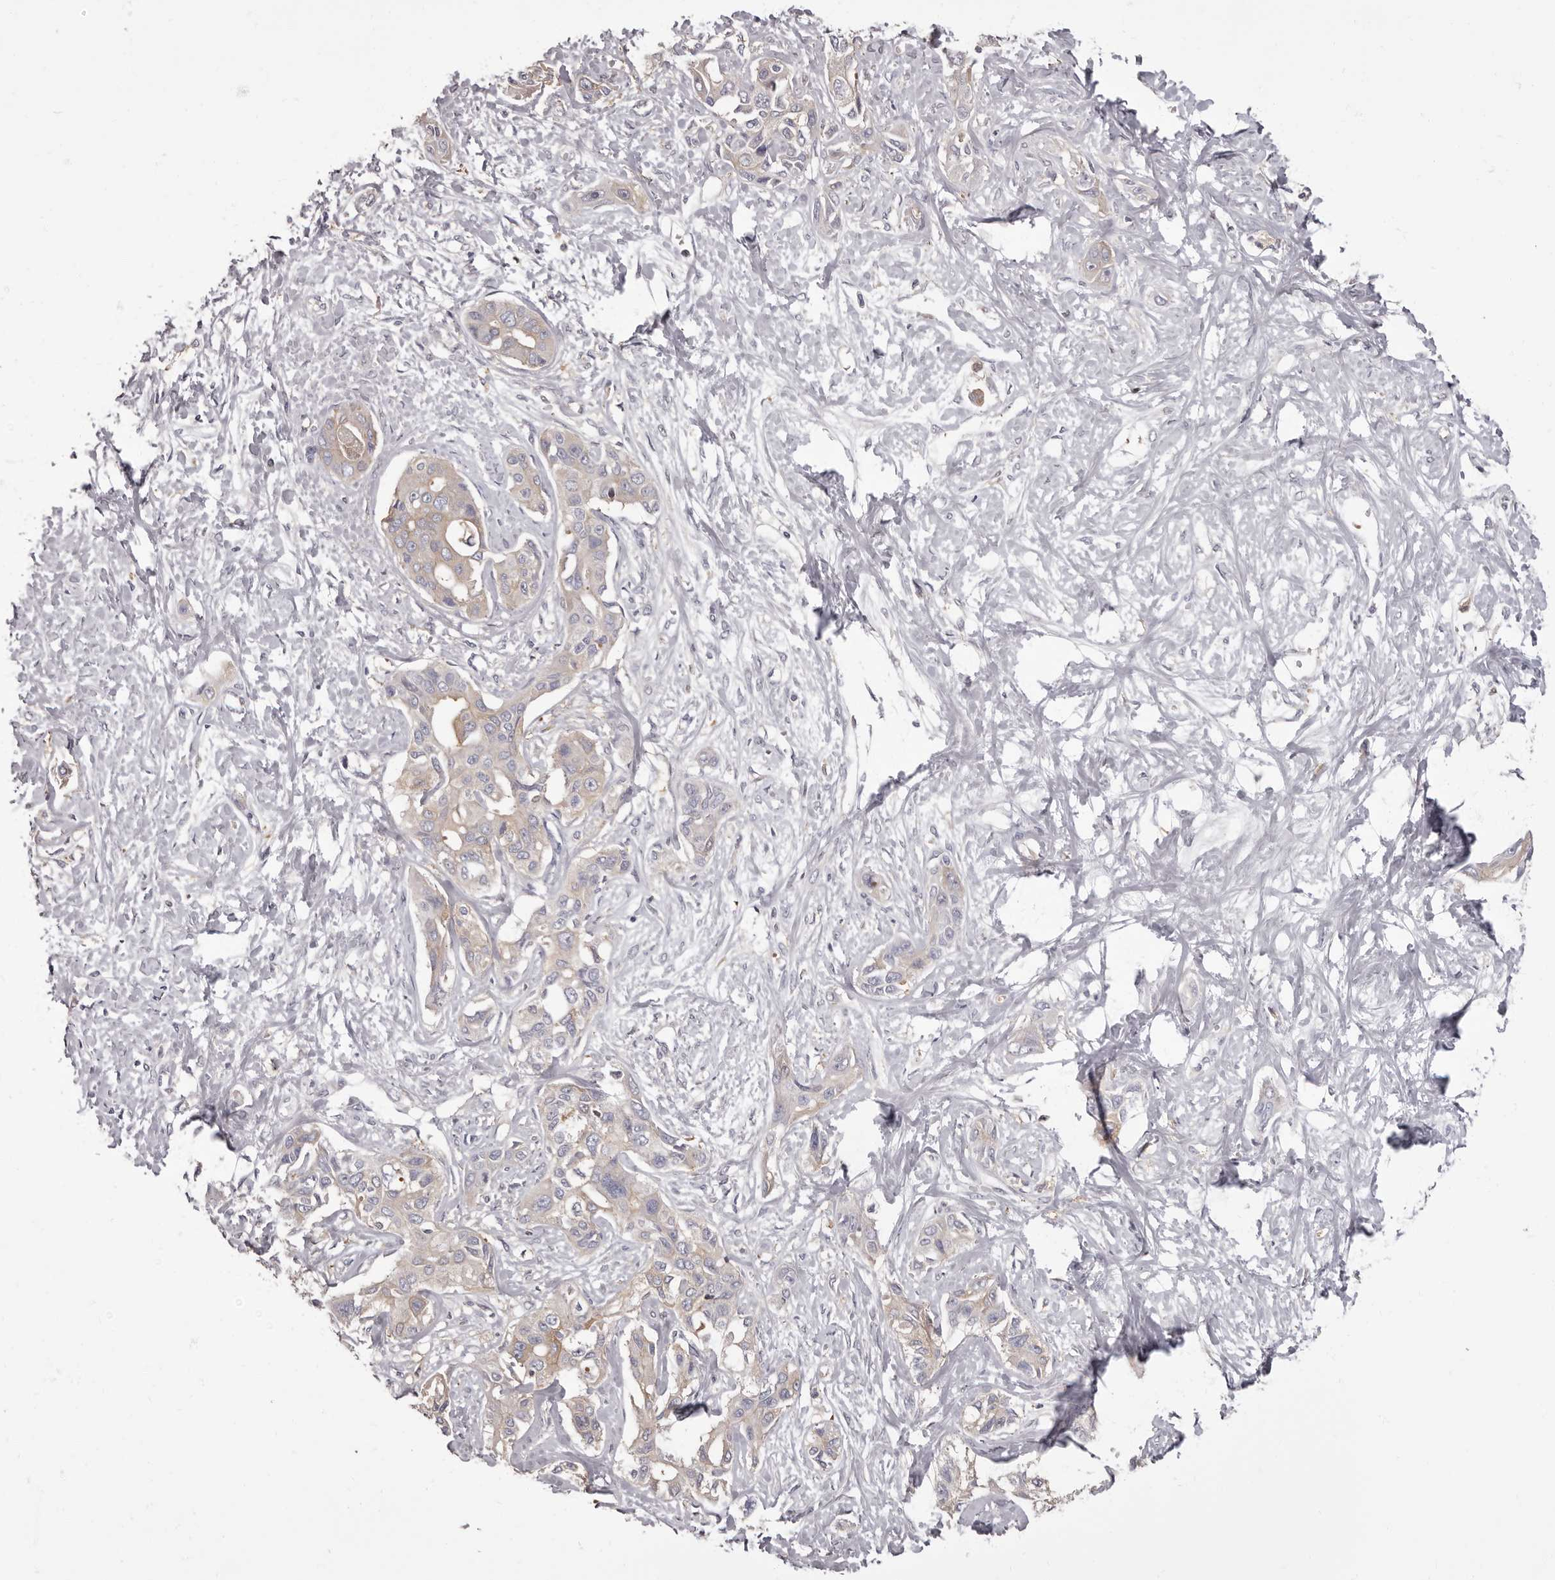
{"staining": {"intensity": "moderate", "quantity": "25%-75%", "location": "cytoplasmic/membranous"}, "tissue": "liver cancer", "cell_type": "Tumor cells", "image_type": "cancer", "snomed": [{"axis": "morphology", "description": "Cholangiocarcinoma"}, {"axis": "topography", "description": "Liver"}], "caption": "Protein expression by immunohistochemistry exhibits moderate cytoplasmic/membranous staining in approximately 25%-75% of tumor cells in liver cancer (cholangiocarcinoma).", "gene": "APEH", "patient": {"sex": "male", "age": 59}}